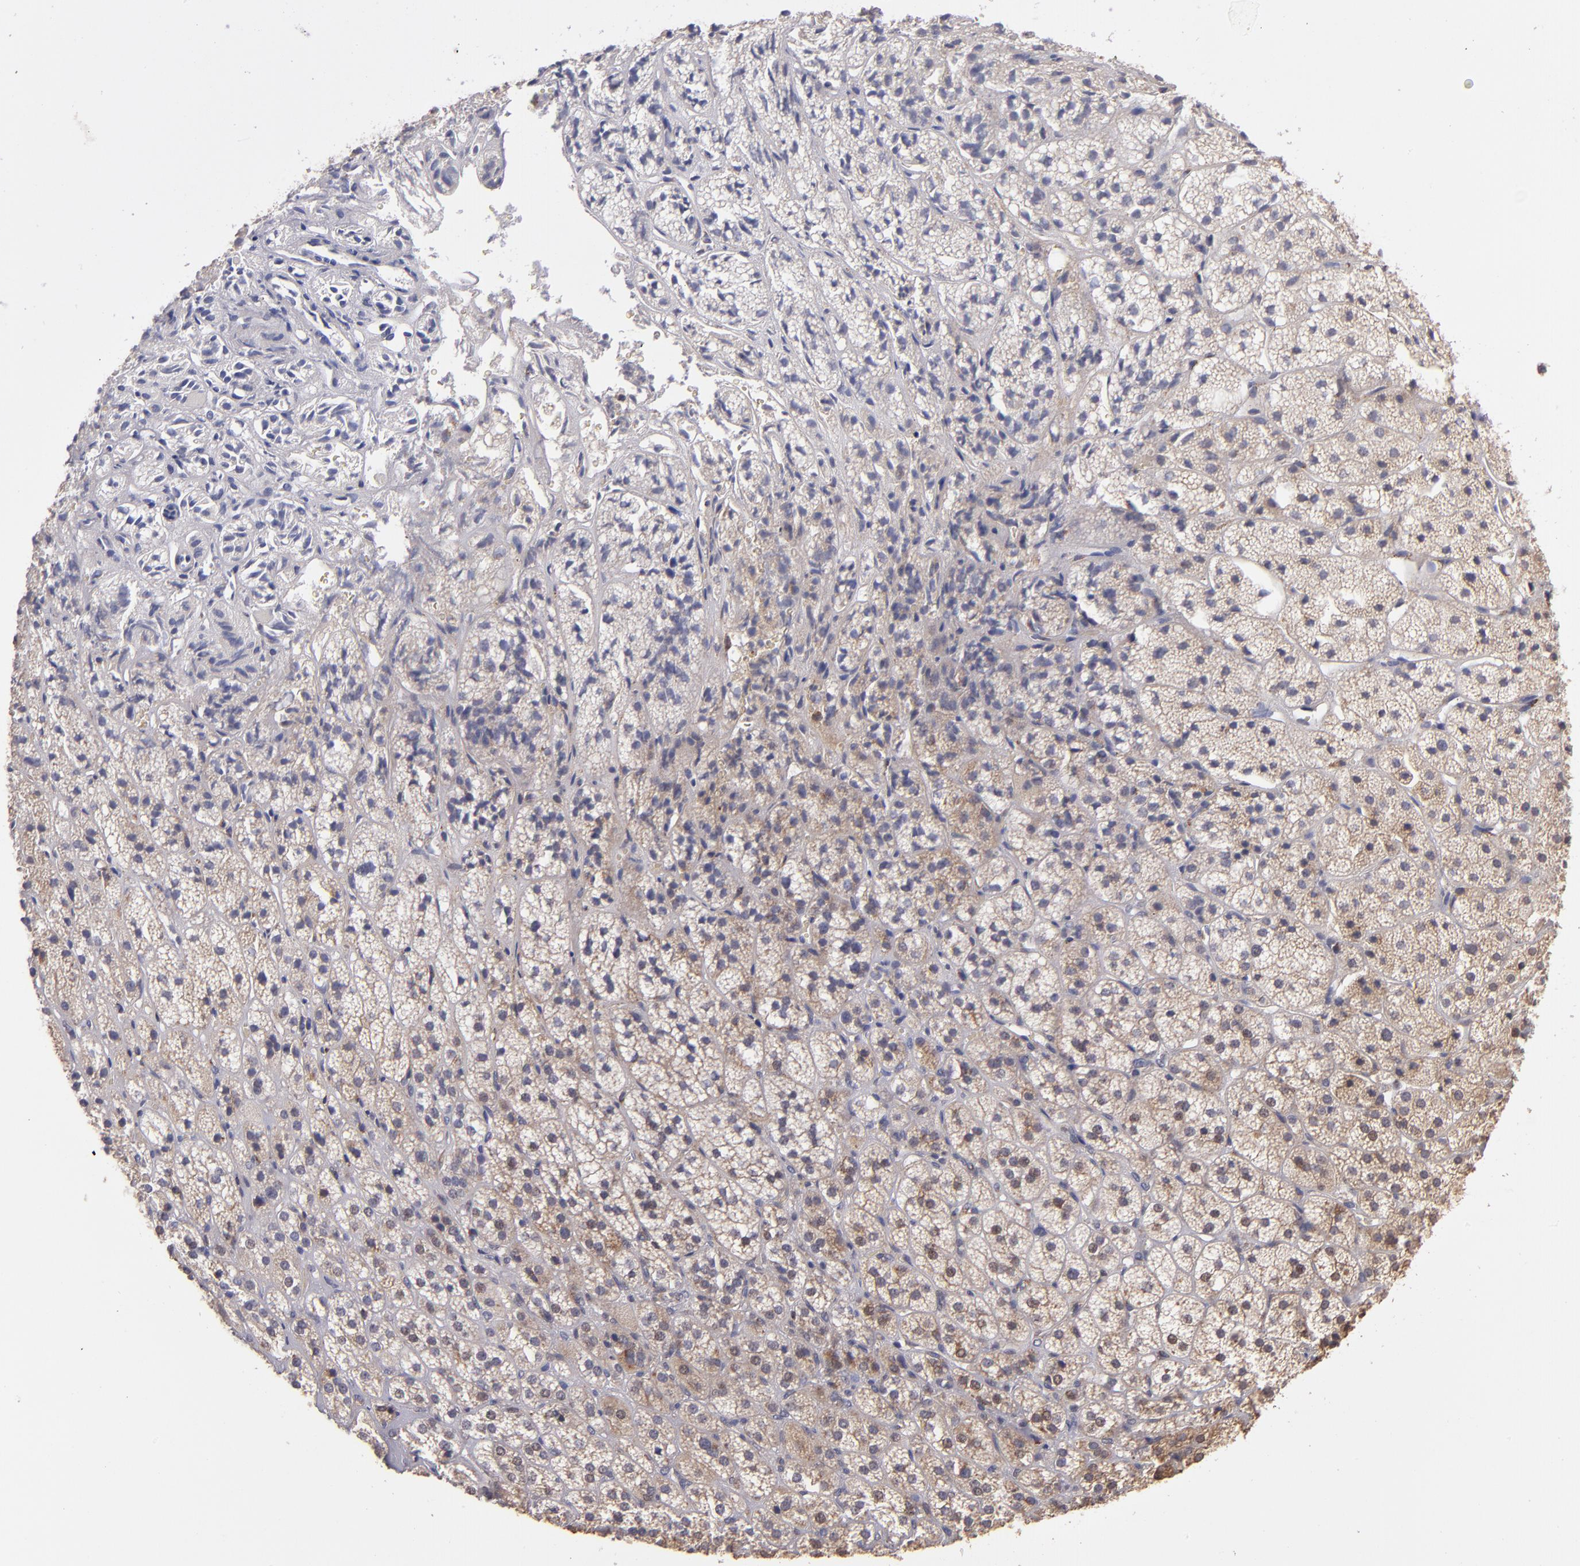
{"staining": {"intensity": "moderate", "quantity": "<25%", "location": "cytoplasmic/membranous"}, "tissue": "adrenal gland", "cell_type": "Glandular cells", "image_type": "normal", "snomed": [{"axis": "morphology", "description": "Normal tissue, NOS"}, {"axis": "topography", "description": "Adrenal gland"}], "caption": "Immunohistochemical staining of benign human adrenal gland shows low levels of moderate cytoplasmic/membranous staining in about <25% of glandular cells. (DAB IHC, brown staining for protein, blue staining for nuclei).", "gene": "IFIH1", "patient": {"sex": "female", "age": 71}}